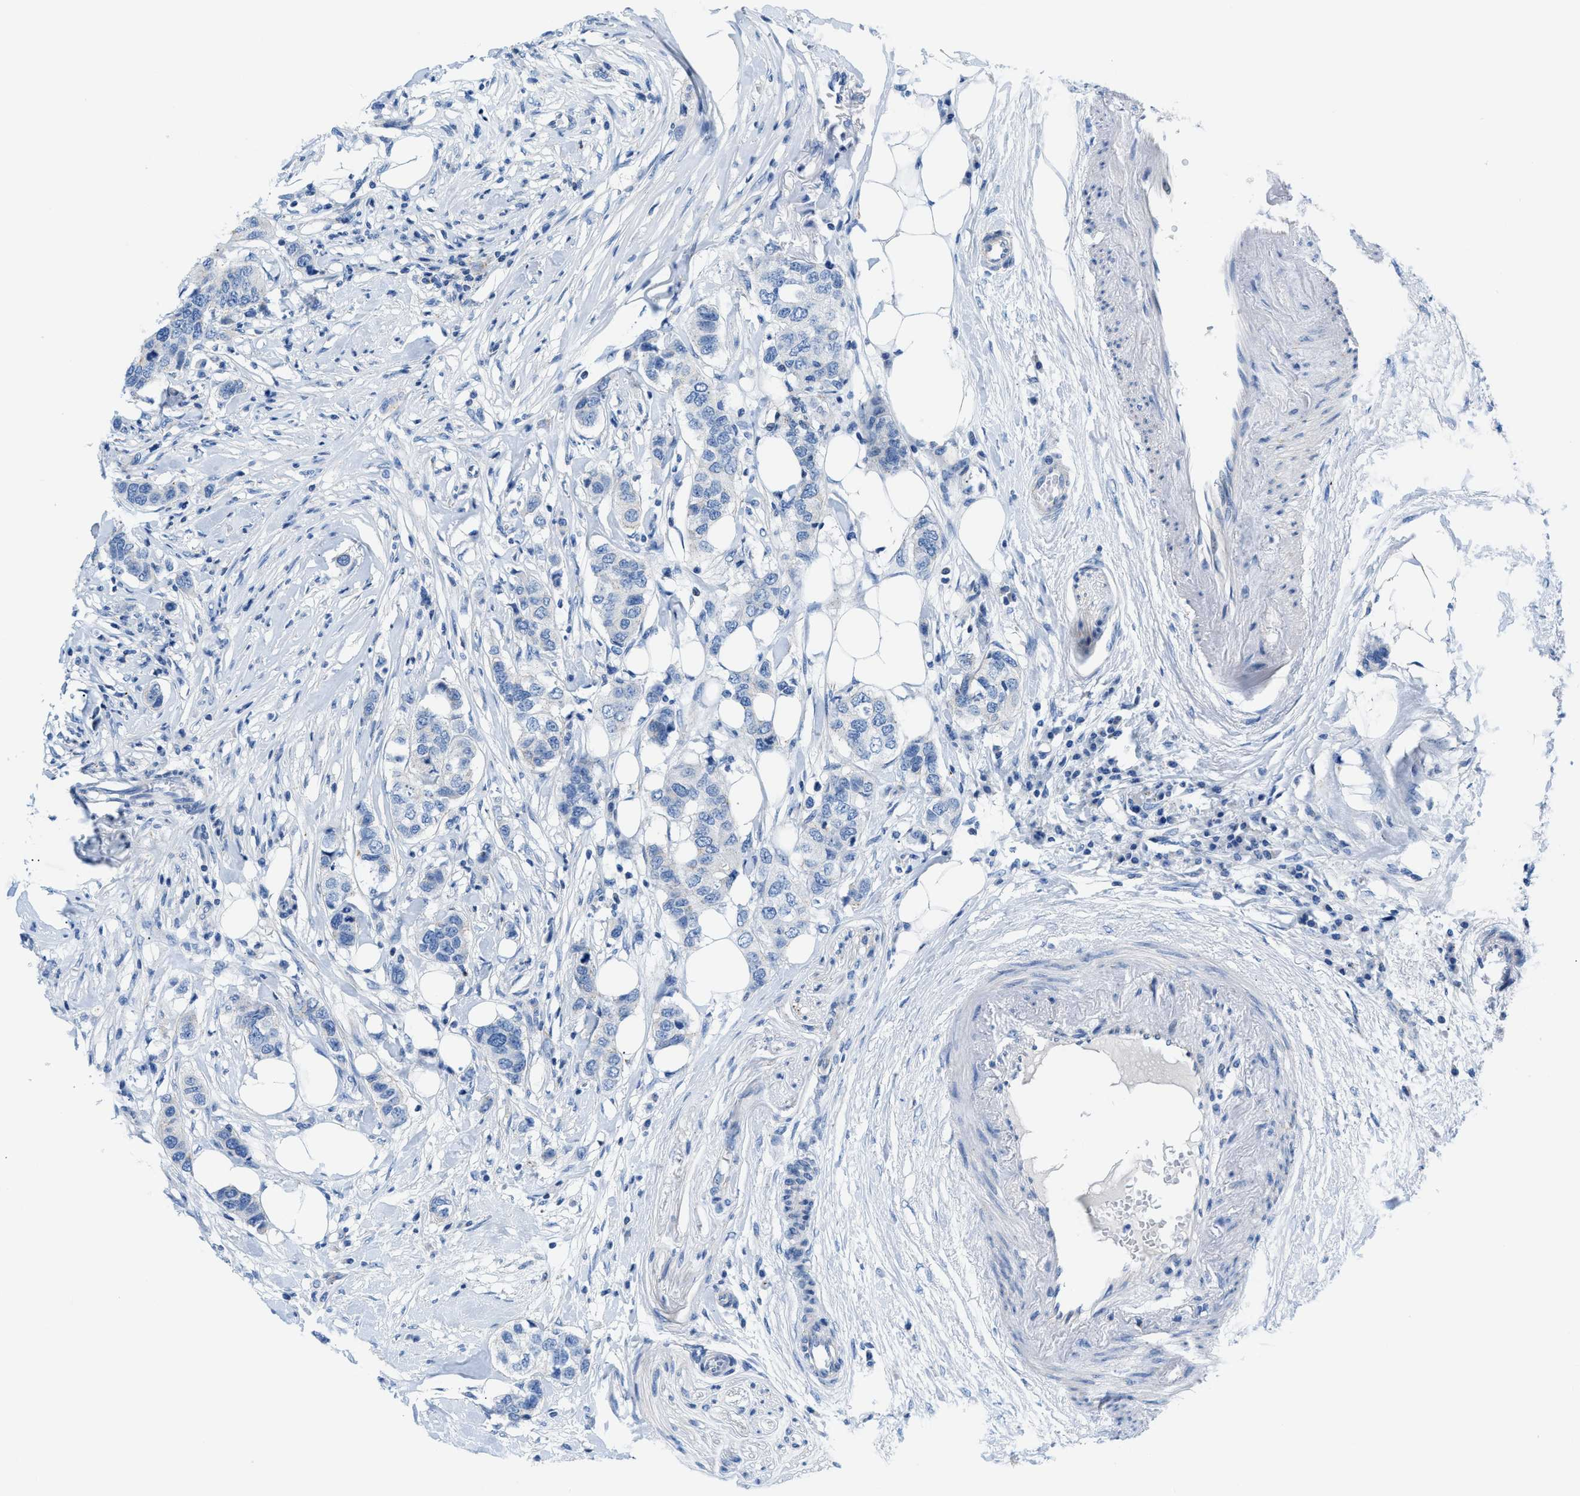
{"staining": {"intensity": "weak", "quantity": "<25%", "location": "cytoplasmic/membranous"}, "tissue": "breast cancer", "cell_type": "Tumor cells", "image_type": "cancer", "snomed": [{"axis": "morphology", "description": "Duct carcinoma"}, {"axis": "topography", "description": "Breast"}], "caption": "This is an immunohistochemistry (IHC) micrograph of intraductal carcinoma (breast). There is no positivity in tumor cells.", "gene": "FDCSP", "patient": {"sex": "female", "age": 50}}